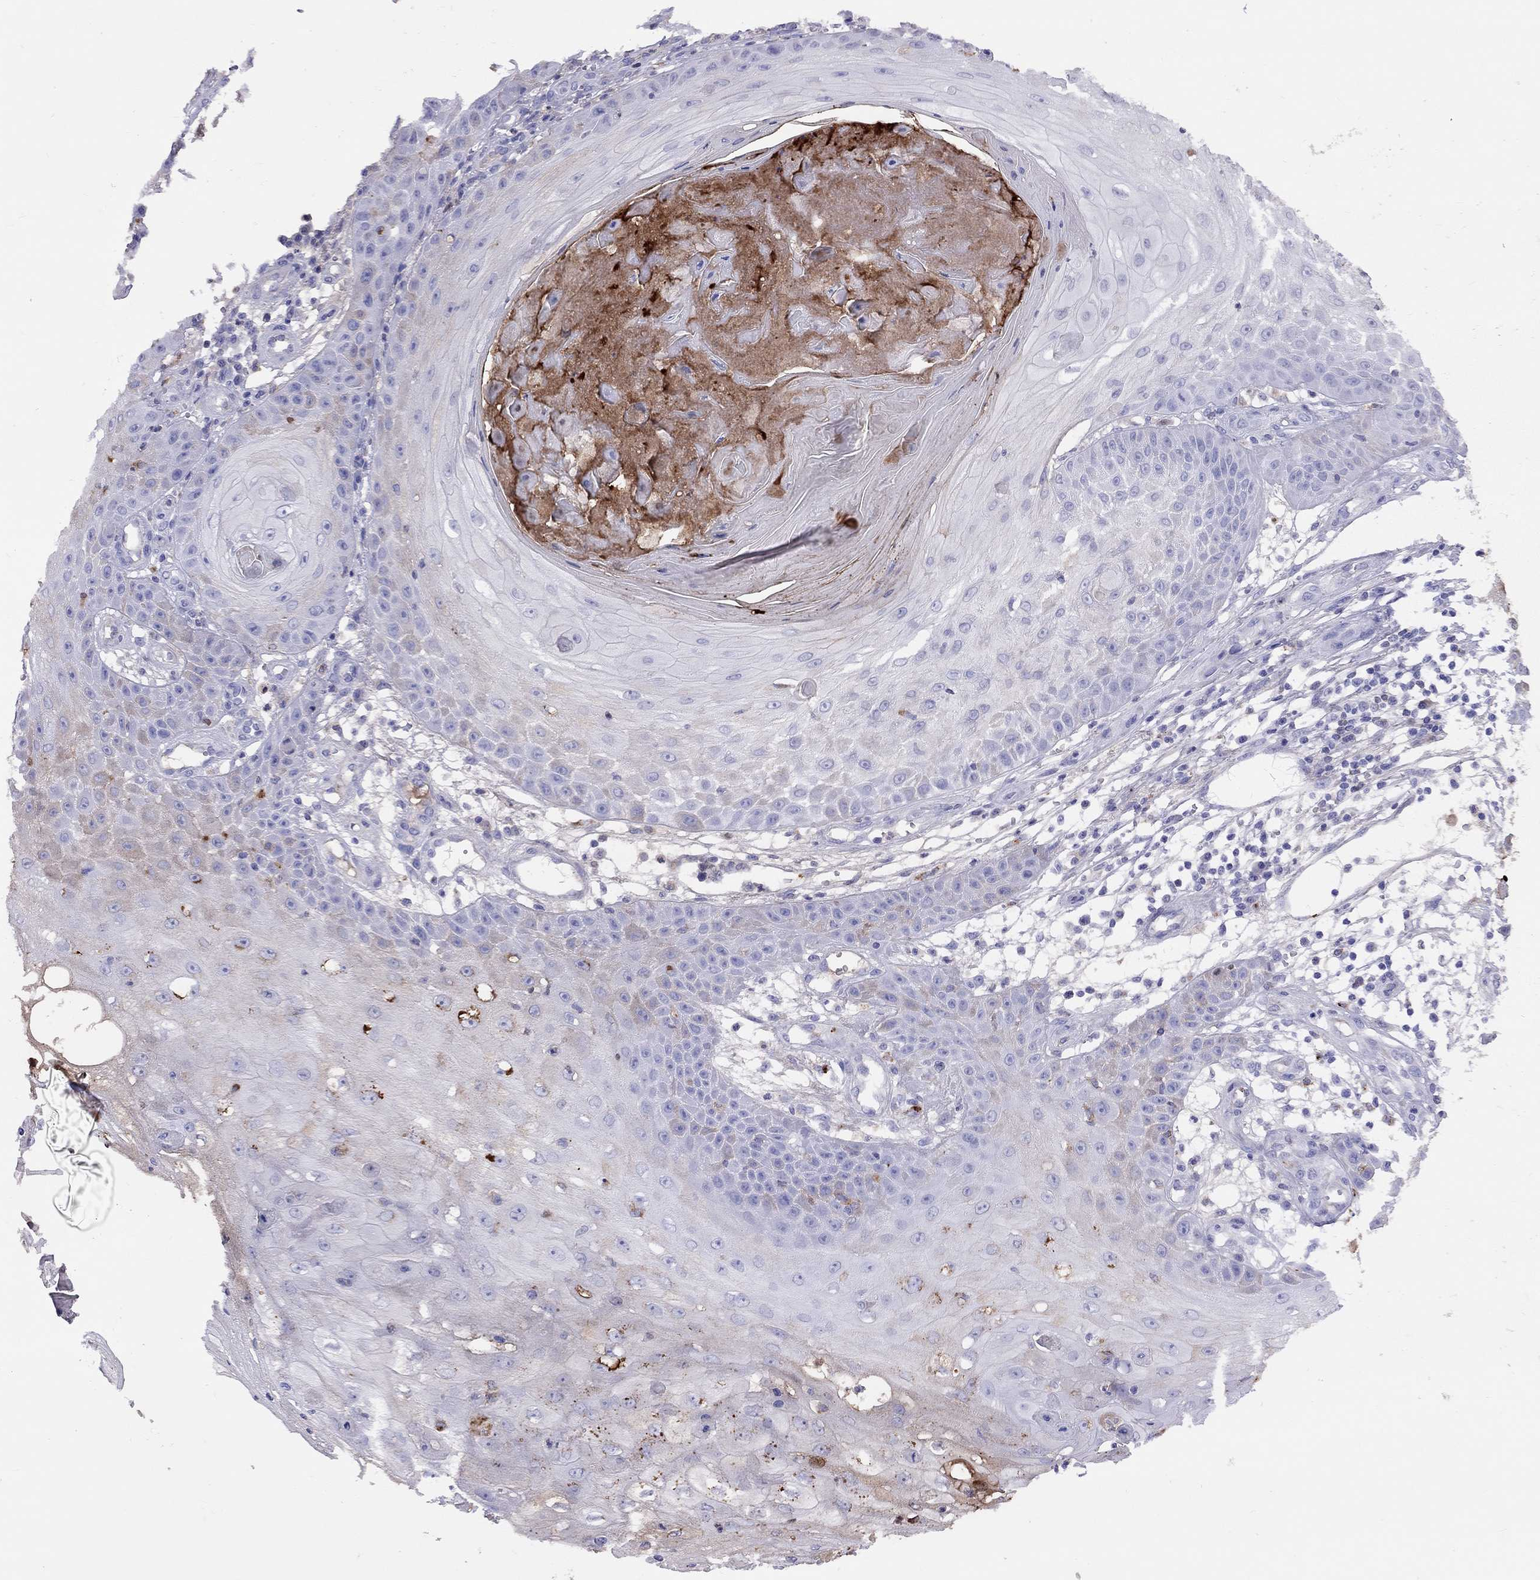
{"staining": {"intensity": "weak", "quantity": "<25%", "location": "cytoplasmic/membranous"}, "tissue": "skin cancer", "cell_type": "Tumor cells", "image_type": "cancer", "snomed": [{"axis": "morphology", "description": "Squamous cell carcinoma, NOS"}, {"axis": "topography", "description": "Skin"}], "caption": "The immunohistochemistry (IHC) histopathology image has no significant positivity in tumor cells of skin cancer tissue.", "gene": "SERPINA3", "patient": {"sex": "male", "age": 70}}